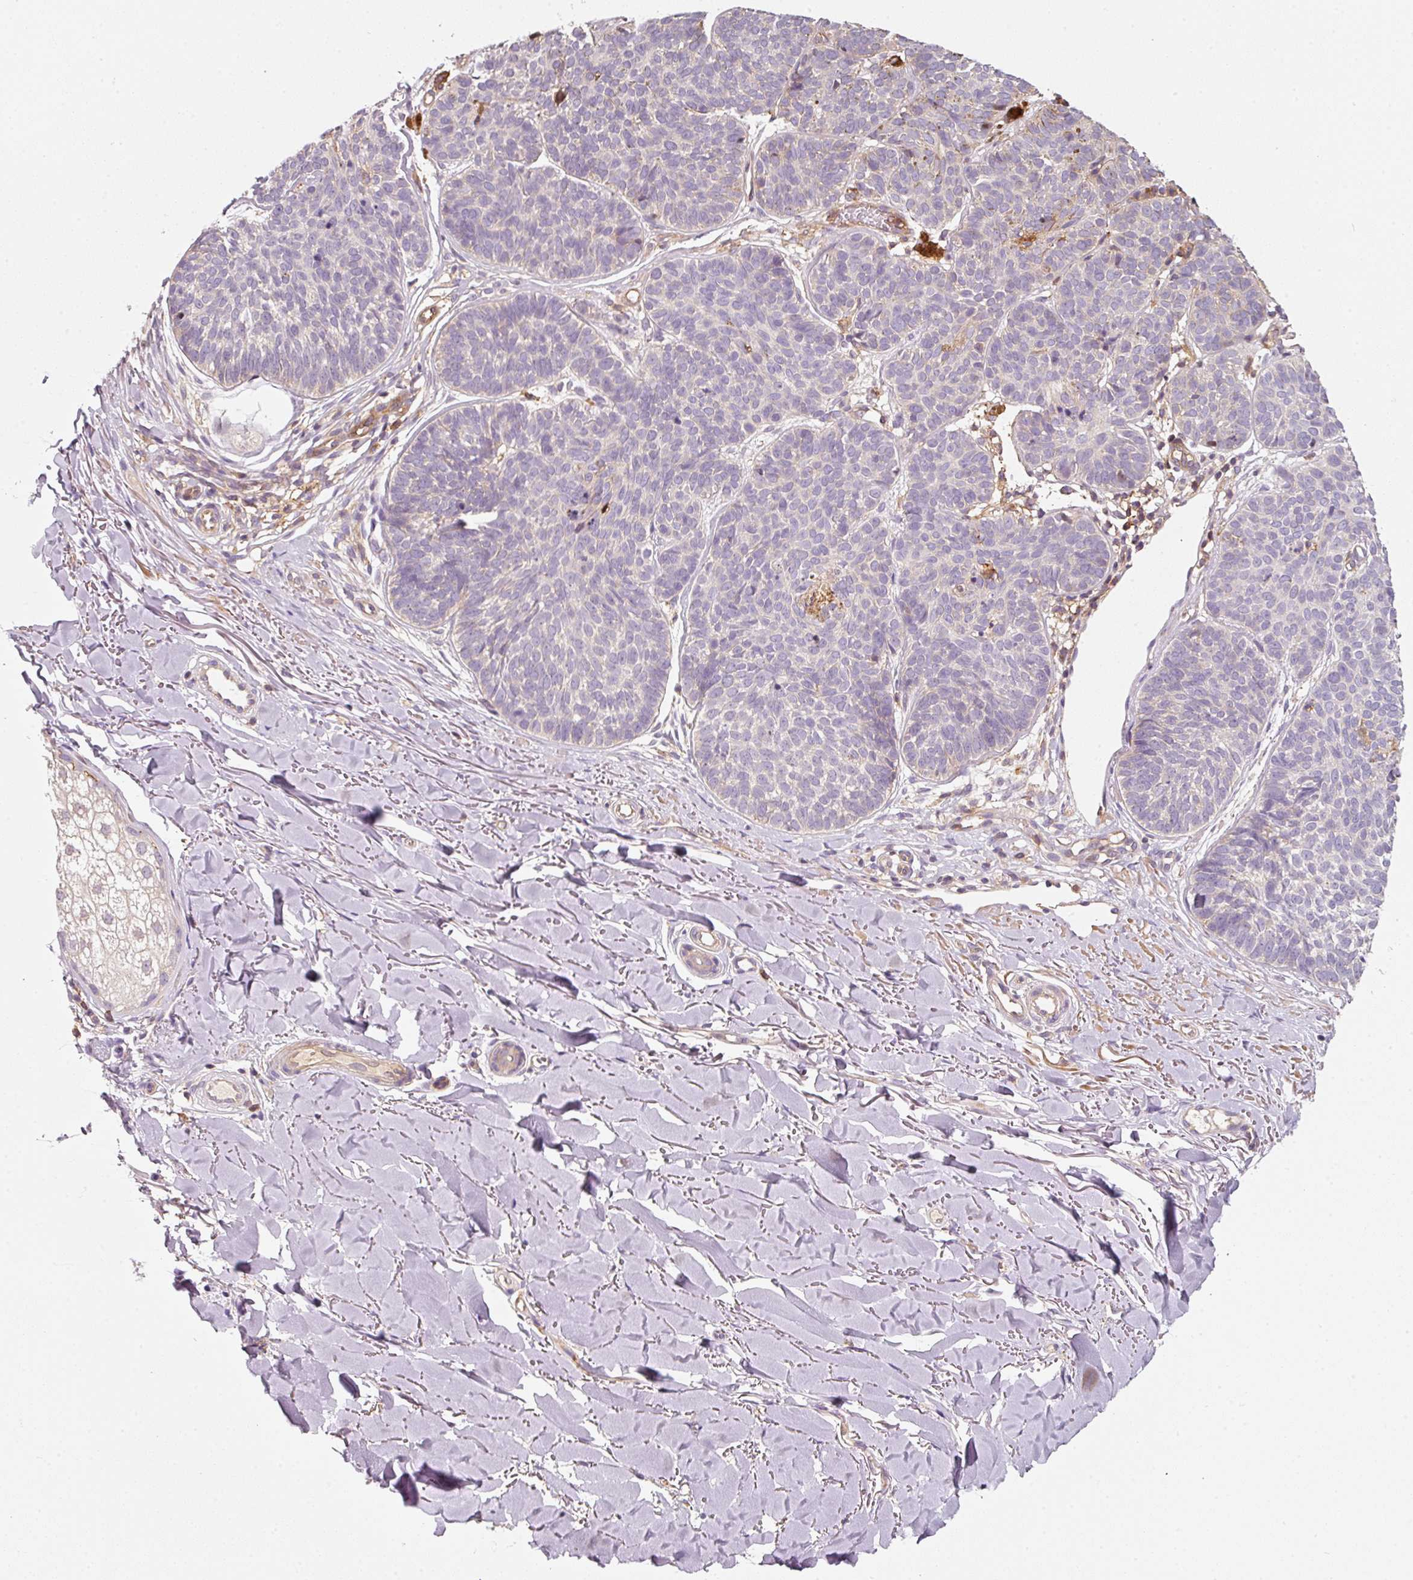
{"staining": {"intensity": "negative", "quantity": "none", "location": "none"}, "tissue": "skin cancer", "cell_type": "Tumor cells", "image_type": "cancer", "snomed": [{"axis": "morphology", "description": "Basal cell carcinoma"}, {"axis": "topography", "description": "Skin"}, {"axis": "topography", "description": "Skin of neck"}, {"axis": "topography", "description": "Skin of shoulder"}, {"axis": "topography", "description": "Skin of back"}], "caption": "High magnification brightfield microscopy of skin cancer (basal cell carcinoma) stained with DAB (brown) and counterstained with hematoxylin (blue): tumor cells show no significant expression. The staining was performed using DAB to visualize the protein expression in brown, while the nuclei were stained in blue with hematoxylin (Magnification: 20x).", "gene": "IQGAP2", "patient": {"sex": "male", "age": 80}}